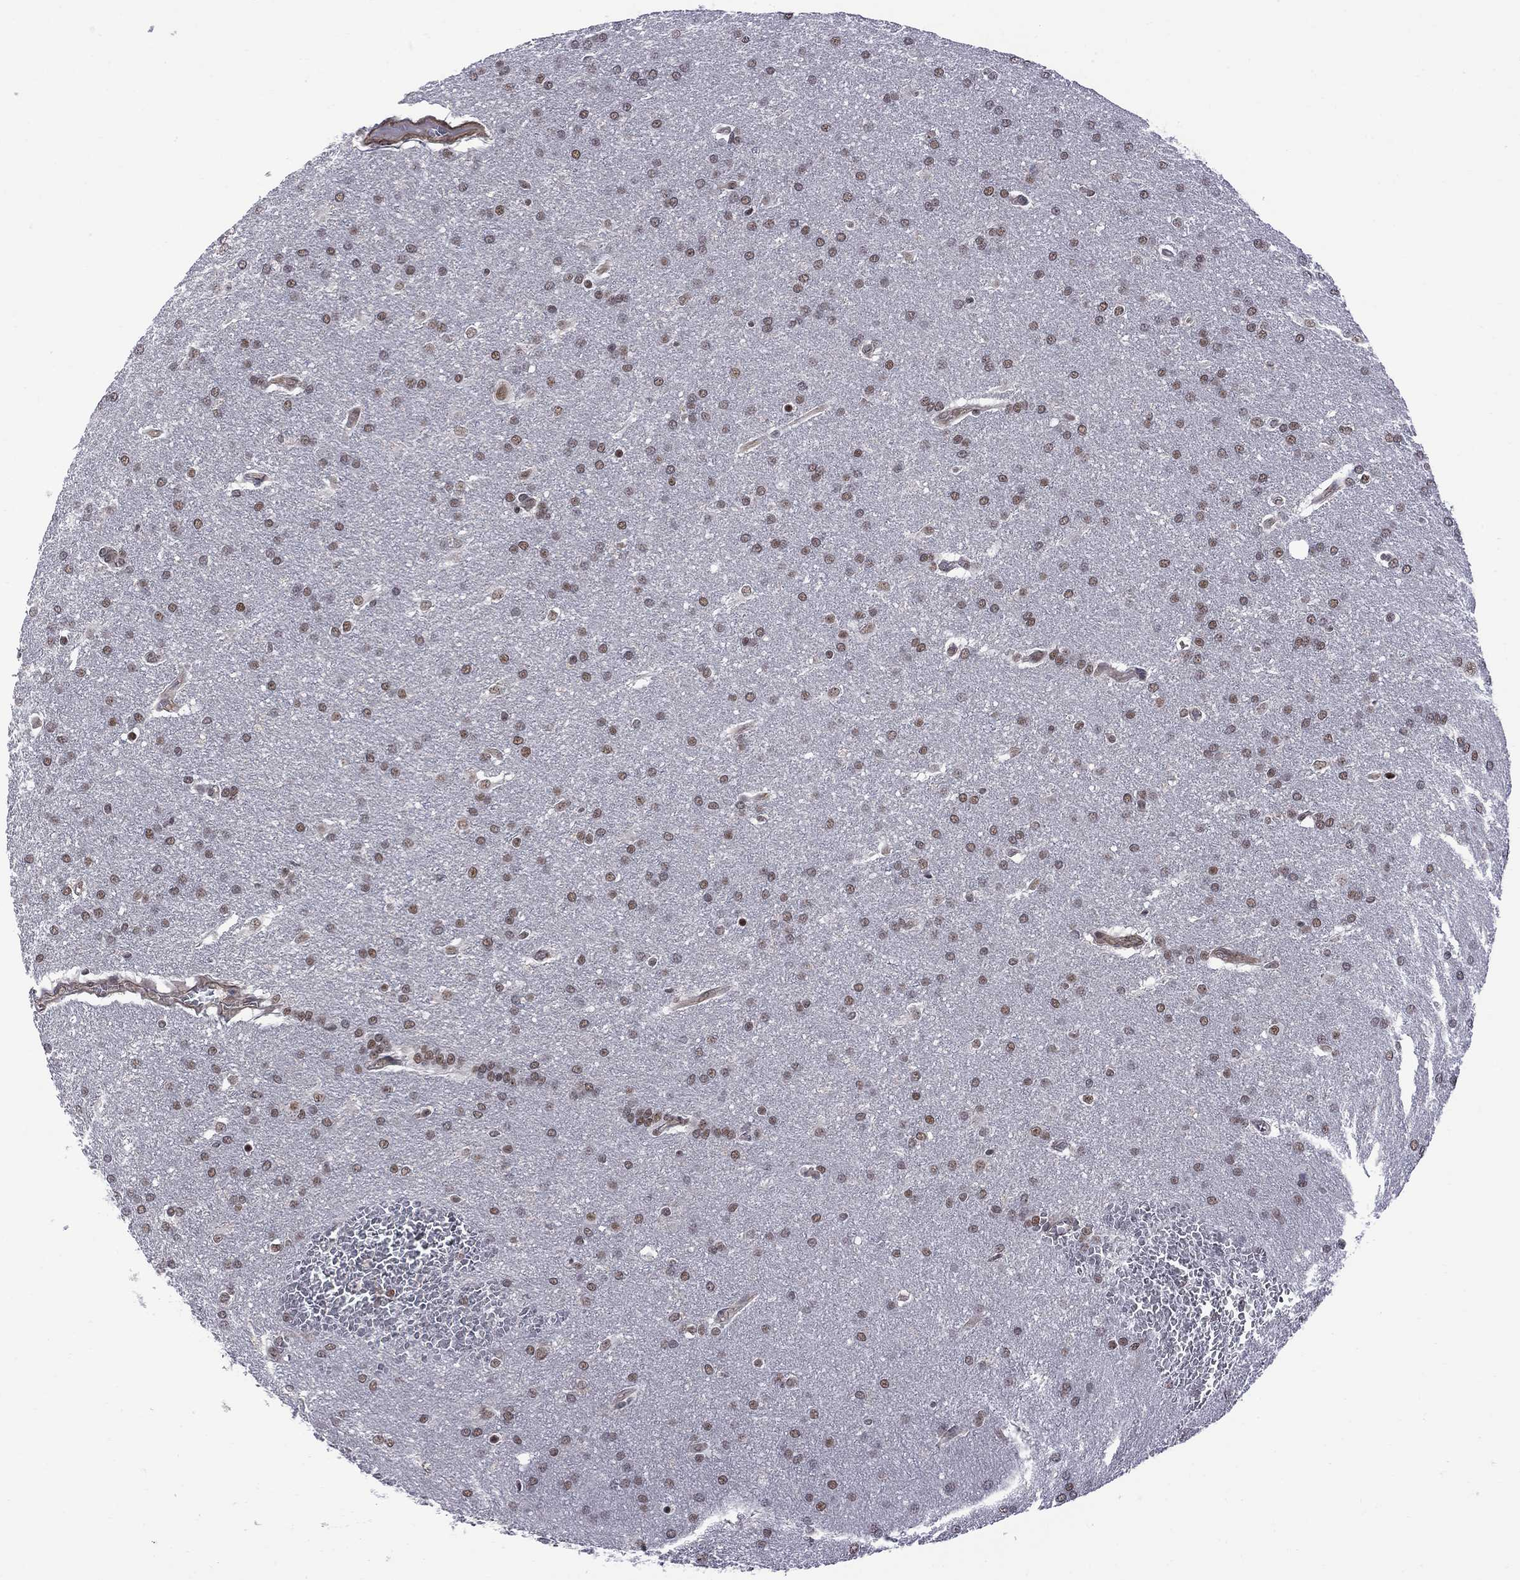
{"staining": {"intensity": "strong", "quantity": "<25%", "location": "nuclear"}, "tissue": "glioma", "cell_type": "Tumor cells", "image_type": "cancer", "snomed": [{"axis": "morphology", "description": "Glioma, malignant, Low grade"}, {"axis": "topography", "description": "Brain"}], "caption": "Immunohistochemistry (DAB) staining of glioma exhibits strong nuclear protein positivity in approximately <25% of tumor cells.", "gene": "BRF1", "patient": {"sex": "female", "age": 32}}